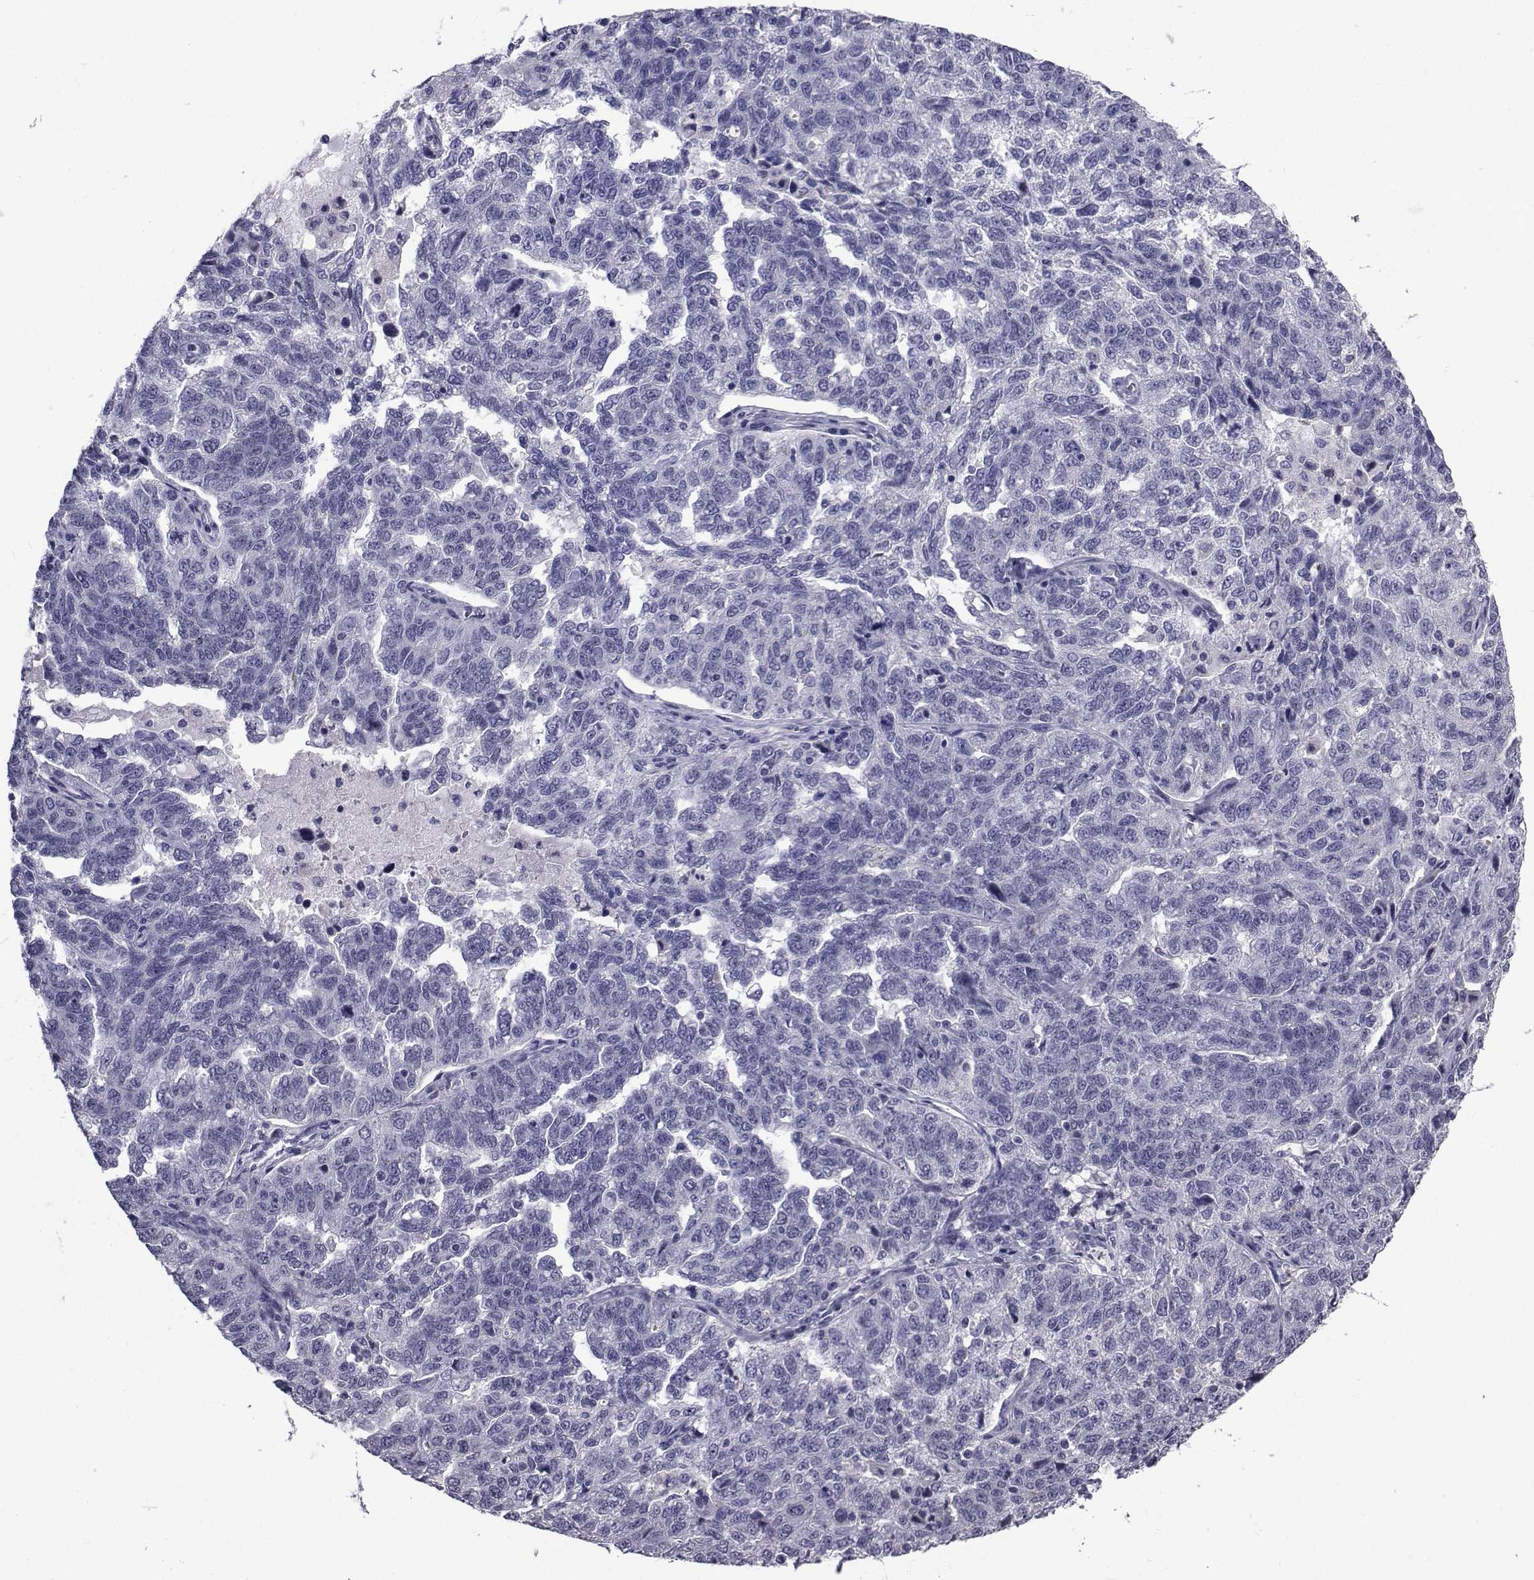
{"staining": {"intensity": "negative", "quantity": "none", "location": "none"}, "tissue": "ovarian cancer", "cell_type": "Tumor cells", "image_type": "cancer", "snomed": [{"axis": "morphology", "description": "Cystadenocarcinoma, serous, NOS"}, {"axis": "topography", "description": "Ovary"}], "caption": "Photomicrograph shows no protein expression in tumor cells of ovarian cancer tissue.", "gene": "SEMA5B", "patient": {"sex": "female", "age": 71}}